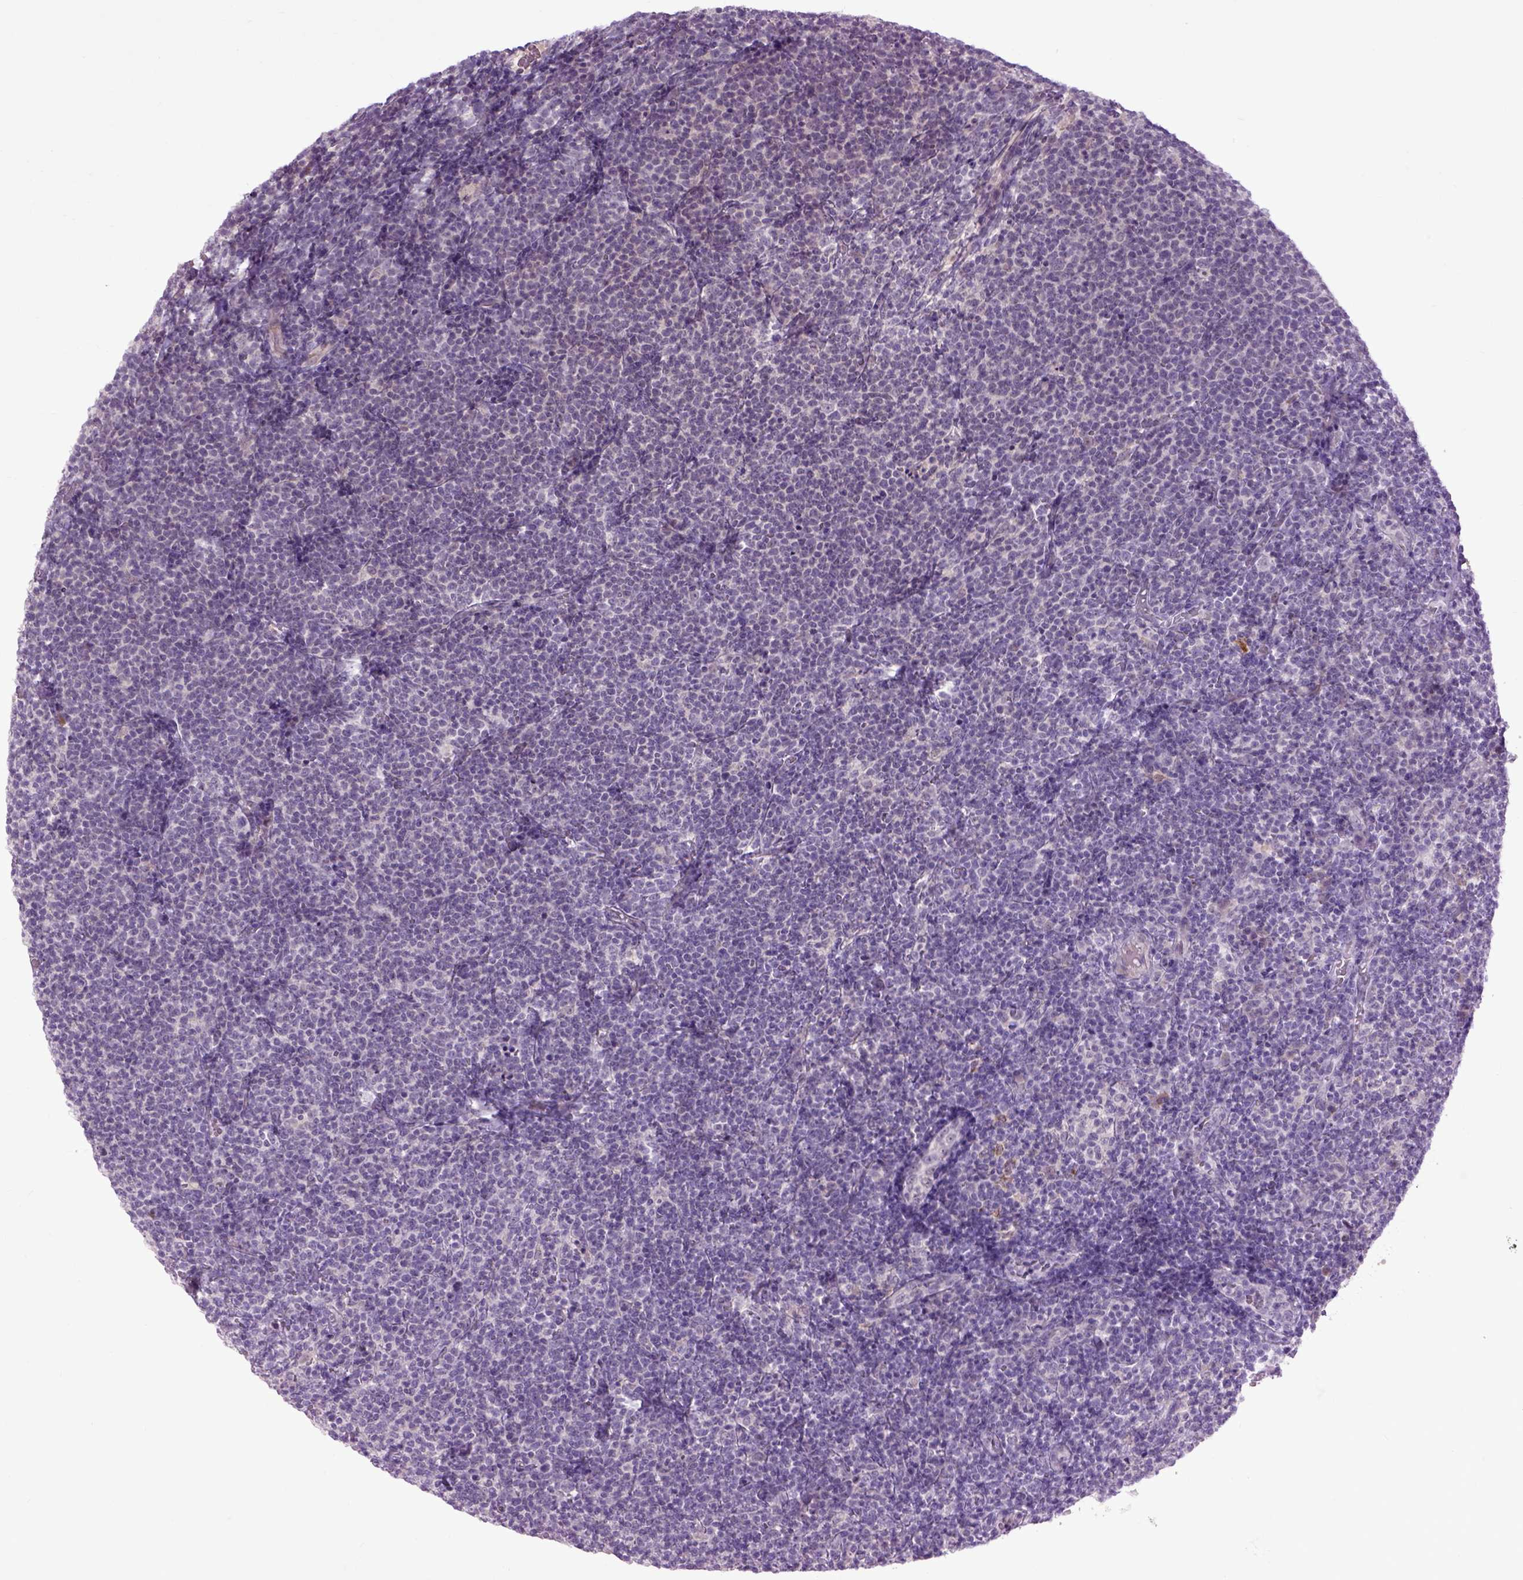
{"staining": {"intensity": "negative", "quantity": "none", "location": "none"}, "tissue": "lymphoma", "cell_type": "Tumor cells", "image_type": "cancer", "snomed": [{"axis": "morphology", "description": "Malignant lymphoma, non-Hodgkin's type, High grade"}, {"axis": "topography", "description": "Lymph node"}], "caption": "Immunohistochemical staining of human high-grade malignant lymphoma, non-Hodgkin's type demonstrates no significant staining in tumor cells.", "gene": "EMILIN3", "patient": {"sex": "male", "age": 61}}